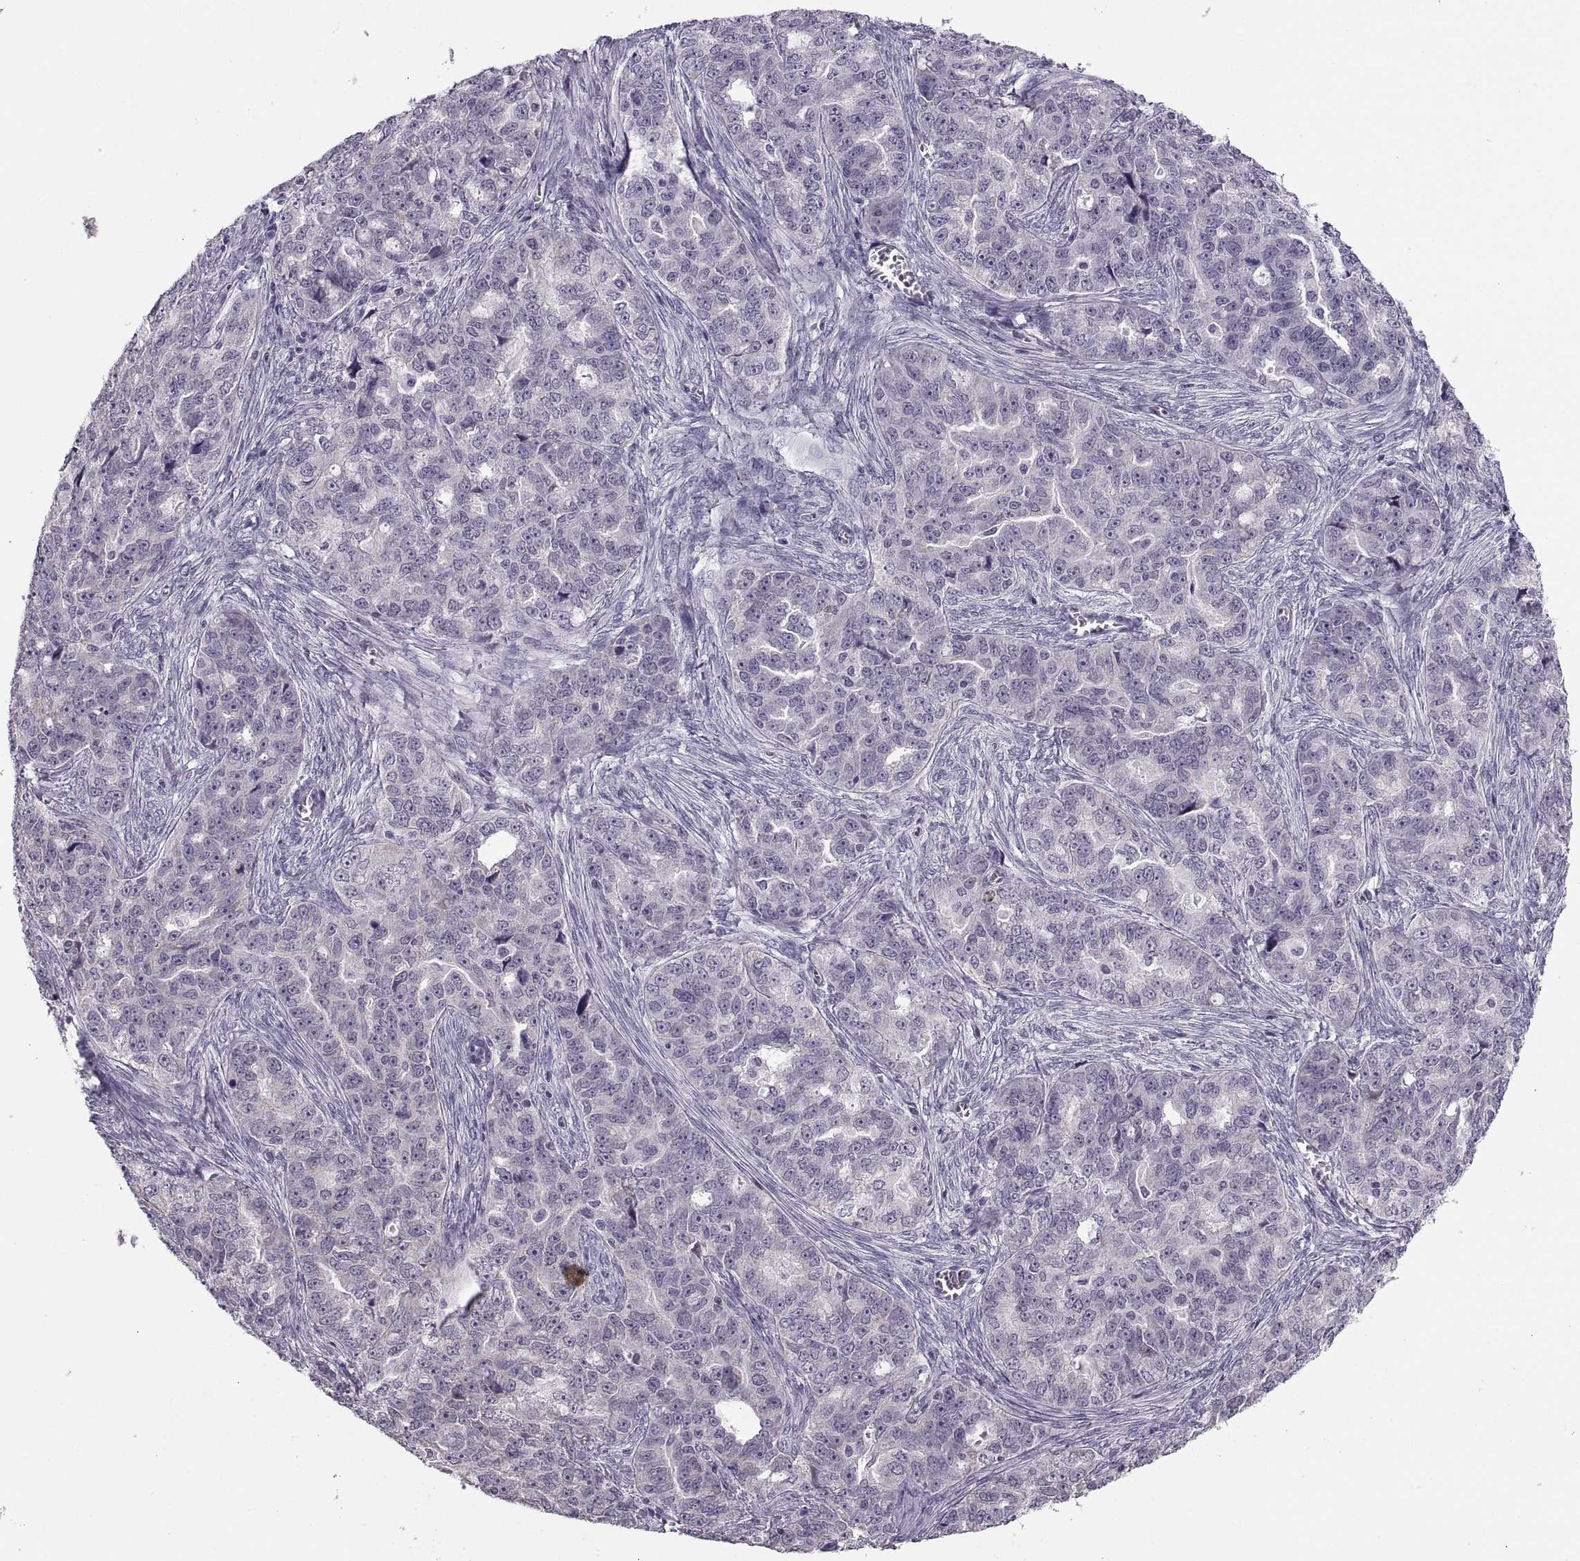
{"staining": {"intensity": "negative", "quantity": "none", "location": "none"}, "tissue": "ovarian cancer", "cell_type": "Tumor cells", "image_type": "cancer", "snomed": [{"axis": "morphology", "description": "Cystadenocarcinoma, serous, NOS"}, {"axis": "topography", "description": "Ovary"}], "caption": "The image reveals no staining of tumor cells in ovarian cancer (serous cystadenocarcinoma).", "gene": "ADH6", "patient": {"sex": "female", "age": 51}}